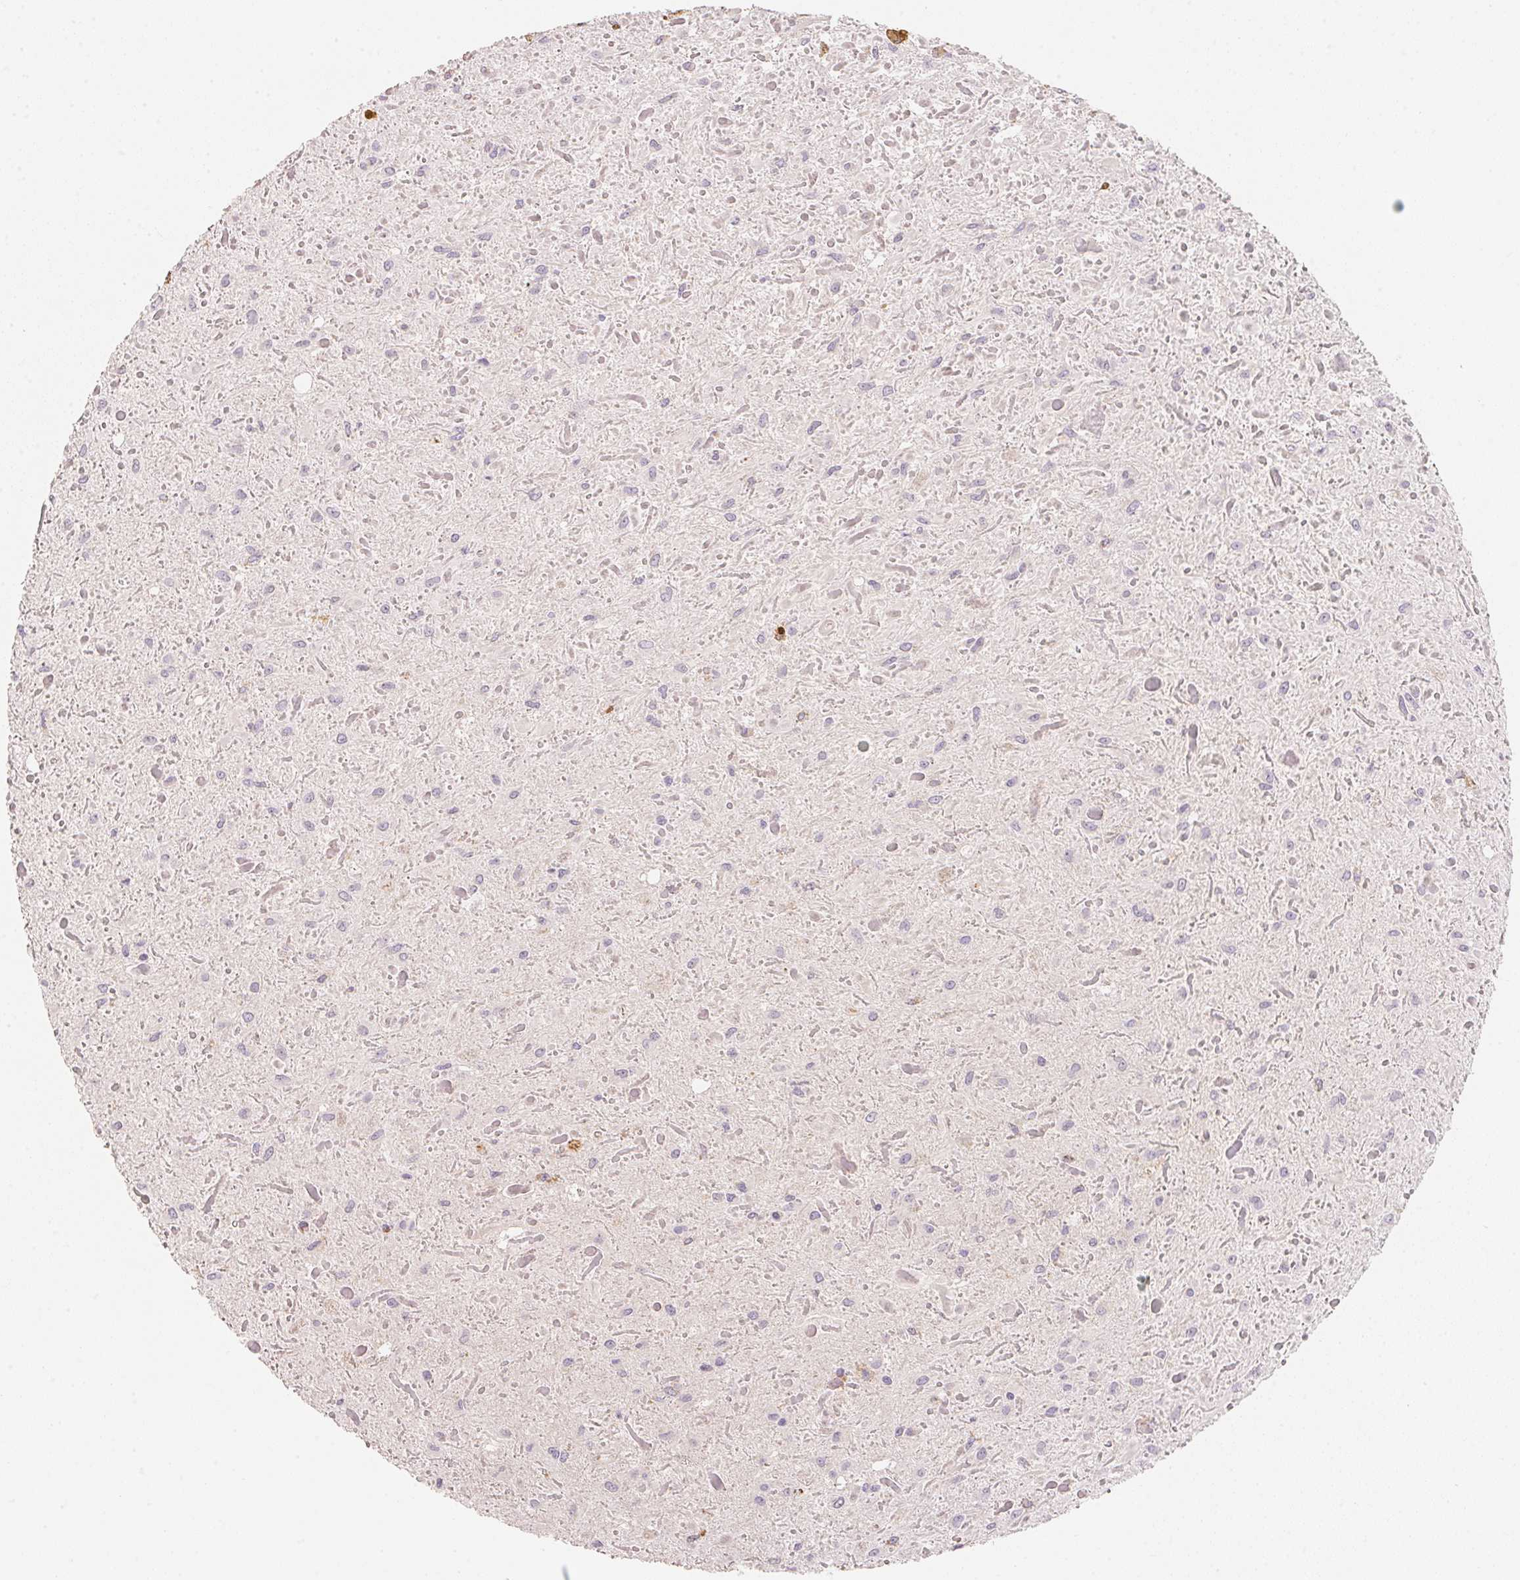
{"staining": {"intensity": "negative", "quantity": "none", "location": "none"}, "tissue": "glioma", "cell_type": "Tumor cells", "image_type": "cancer", "snomed": [{"axis": "morphology", "description": "Glioma, malignant, Low grade"}, {"axis": "topography", "description": "Cerebellum"}], "caption": "This is an IHC image of human glioma. There is no staining in tumor cells.", "gene": "TREH", "patient": {"sex": "female", "age": 14}}